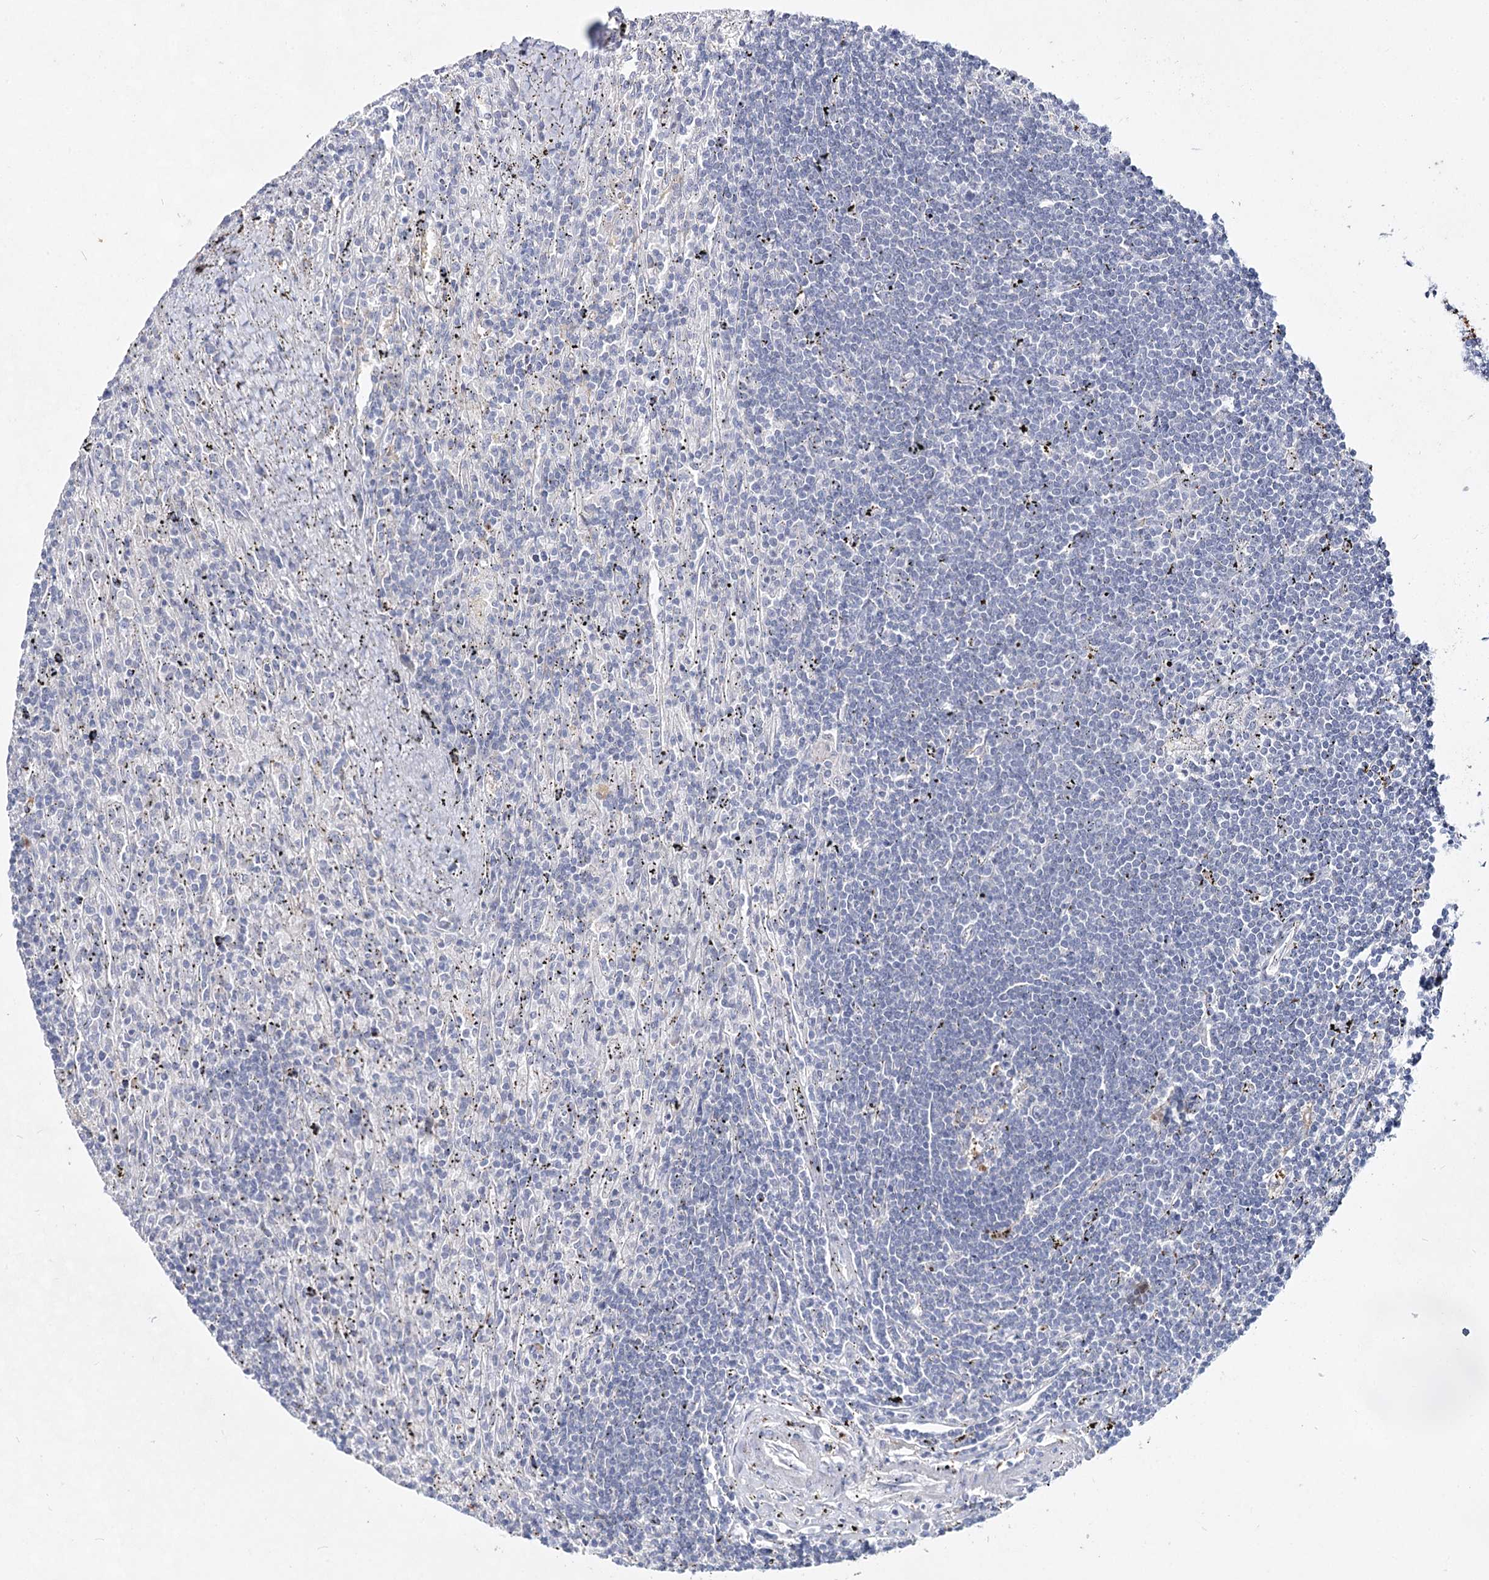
{"staining": {"intensity": "negative", "quantity": "none", "location": "none"}, "tissue": "lymphoma", "cell_type": "Tumor cells", "image_type": "cancer", "snomed": [{"axis": "morphology", "description": "Malignant lymphoma, non-Hodgkin's type, Low grade"}, {"axis": "topography", "description": "Spleen"}], "caption": "Immunohistochemistry (IHC) histopathology image of neoplastic tissue: low-grade malignant lymphoma, non-Hodgkin's type stained with DAB (3,3'-diaminobenzidine) shows no significant protein staining in tumor cells.", "gene": "CCDC73", "patient": {"sex": "male", "age": 76}}